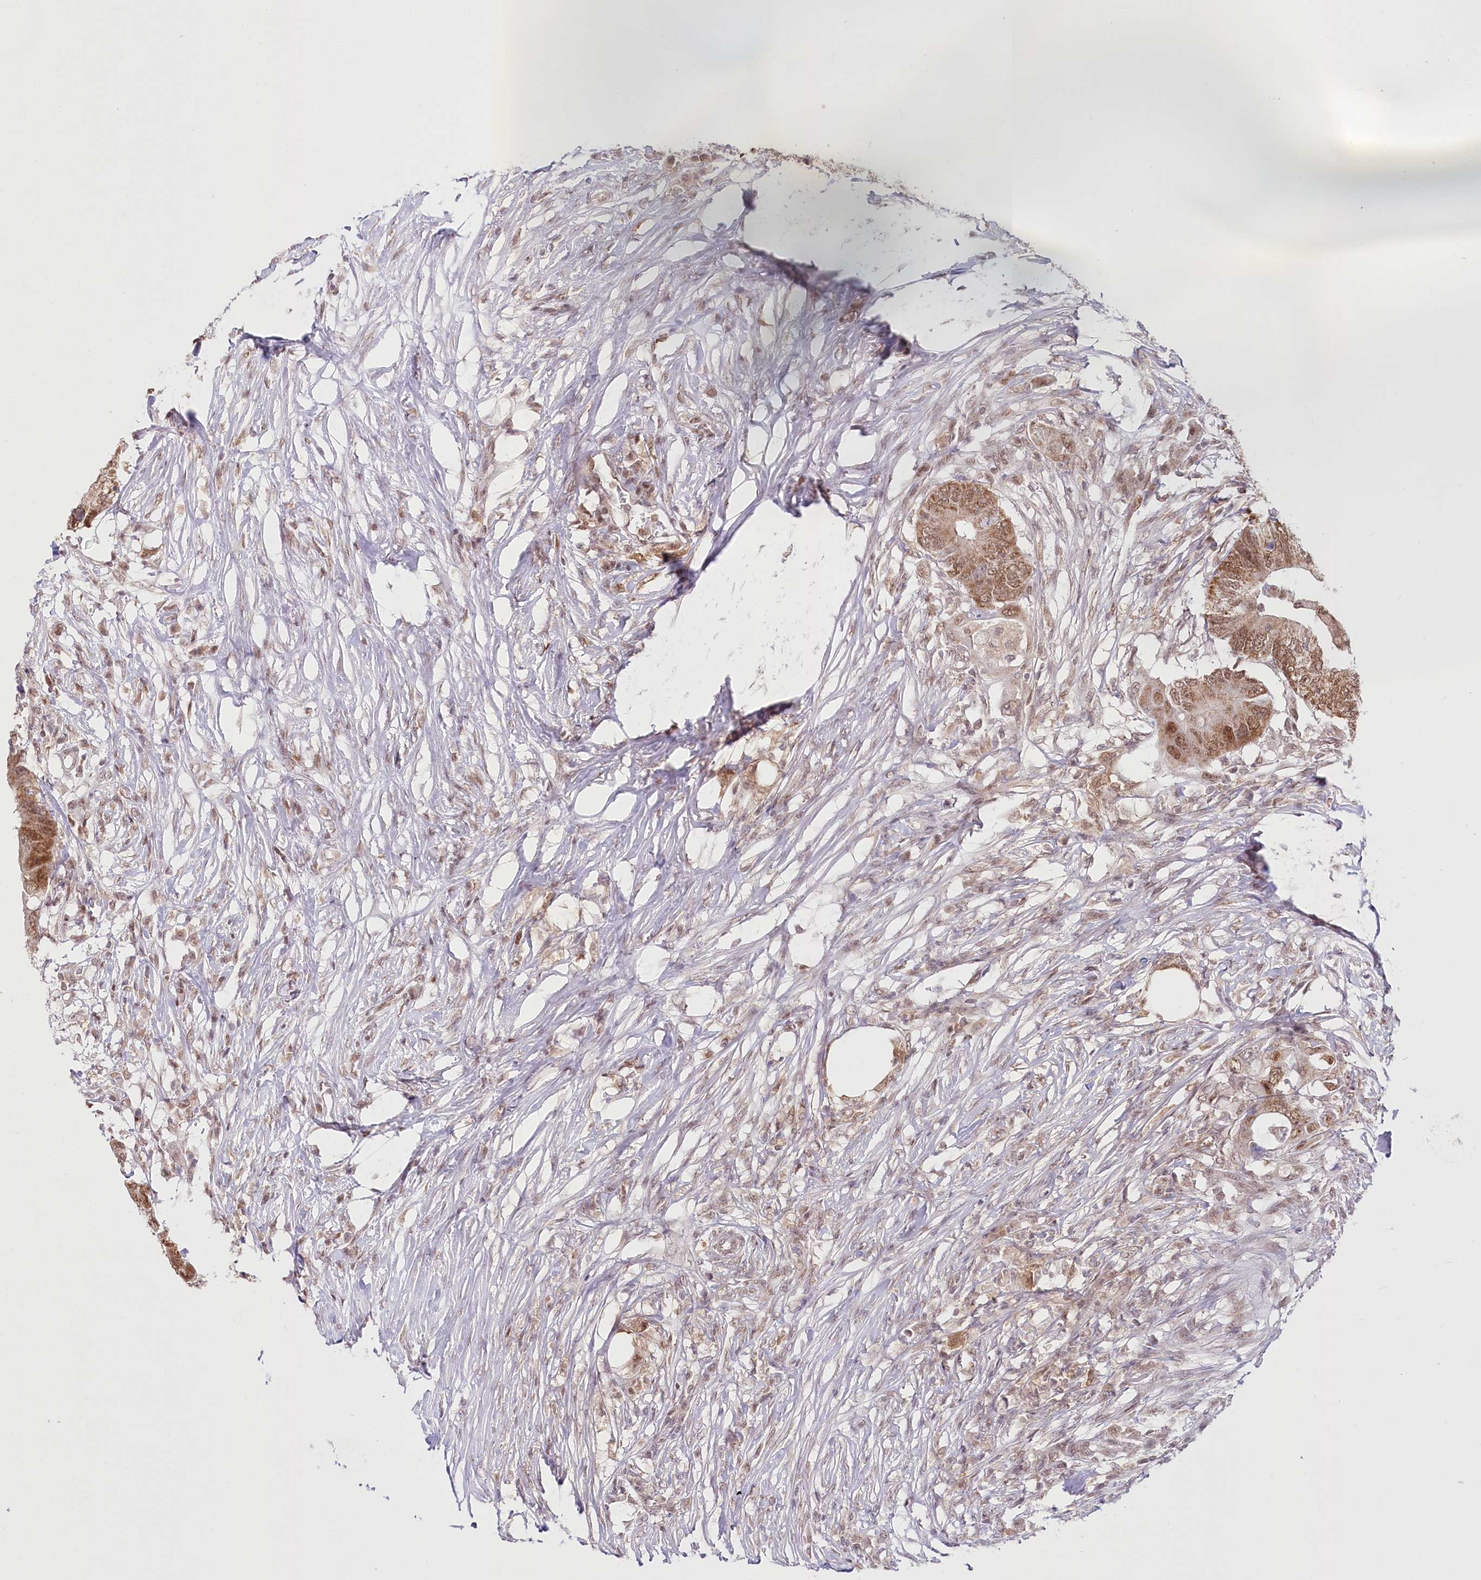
{"staining": {"intensity": "moderate", "quantity": ">75%", "location": "cytoplasmic/membranous,nuclear"}, "tissue": "colorectal cancer", "cell_type": "Tumor cells", "image_type": "cancer", "snomed": [{"axis": "morphology", "description": "Adenocarcinoma, NOS"}, {"axis": "topography", "description": "Colon"}], "caption": "Protein staining of colorectal cancer (adenocarcinoma) tissue exhibits moderate cytoplasmic/membranous and nuclear expression in approximately >75% of tumor cells. (brown staining indicates protein expression, while blue staining denotes nuclei).", "gene": "PYURF", "patient": {"sex": "male", "age": 71}}